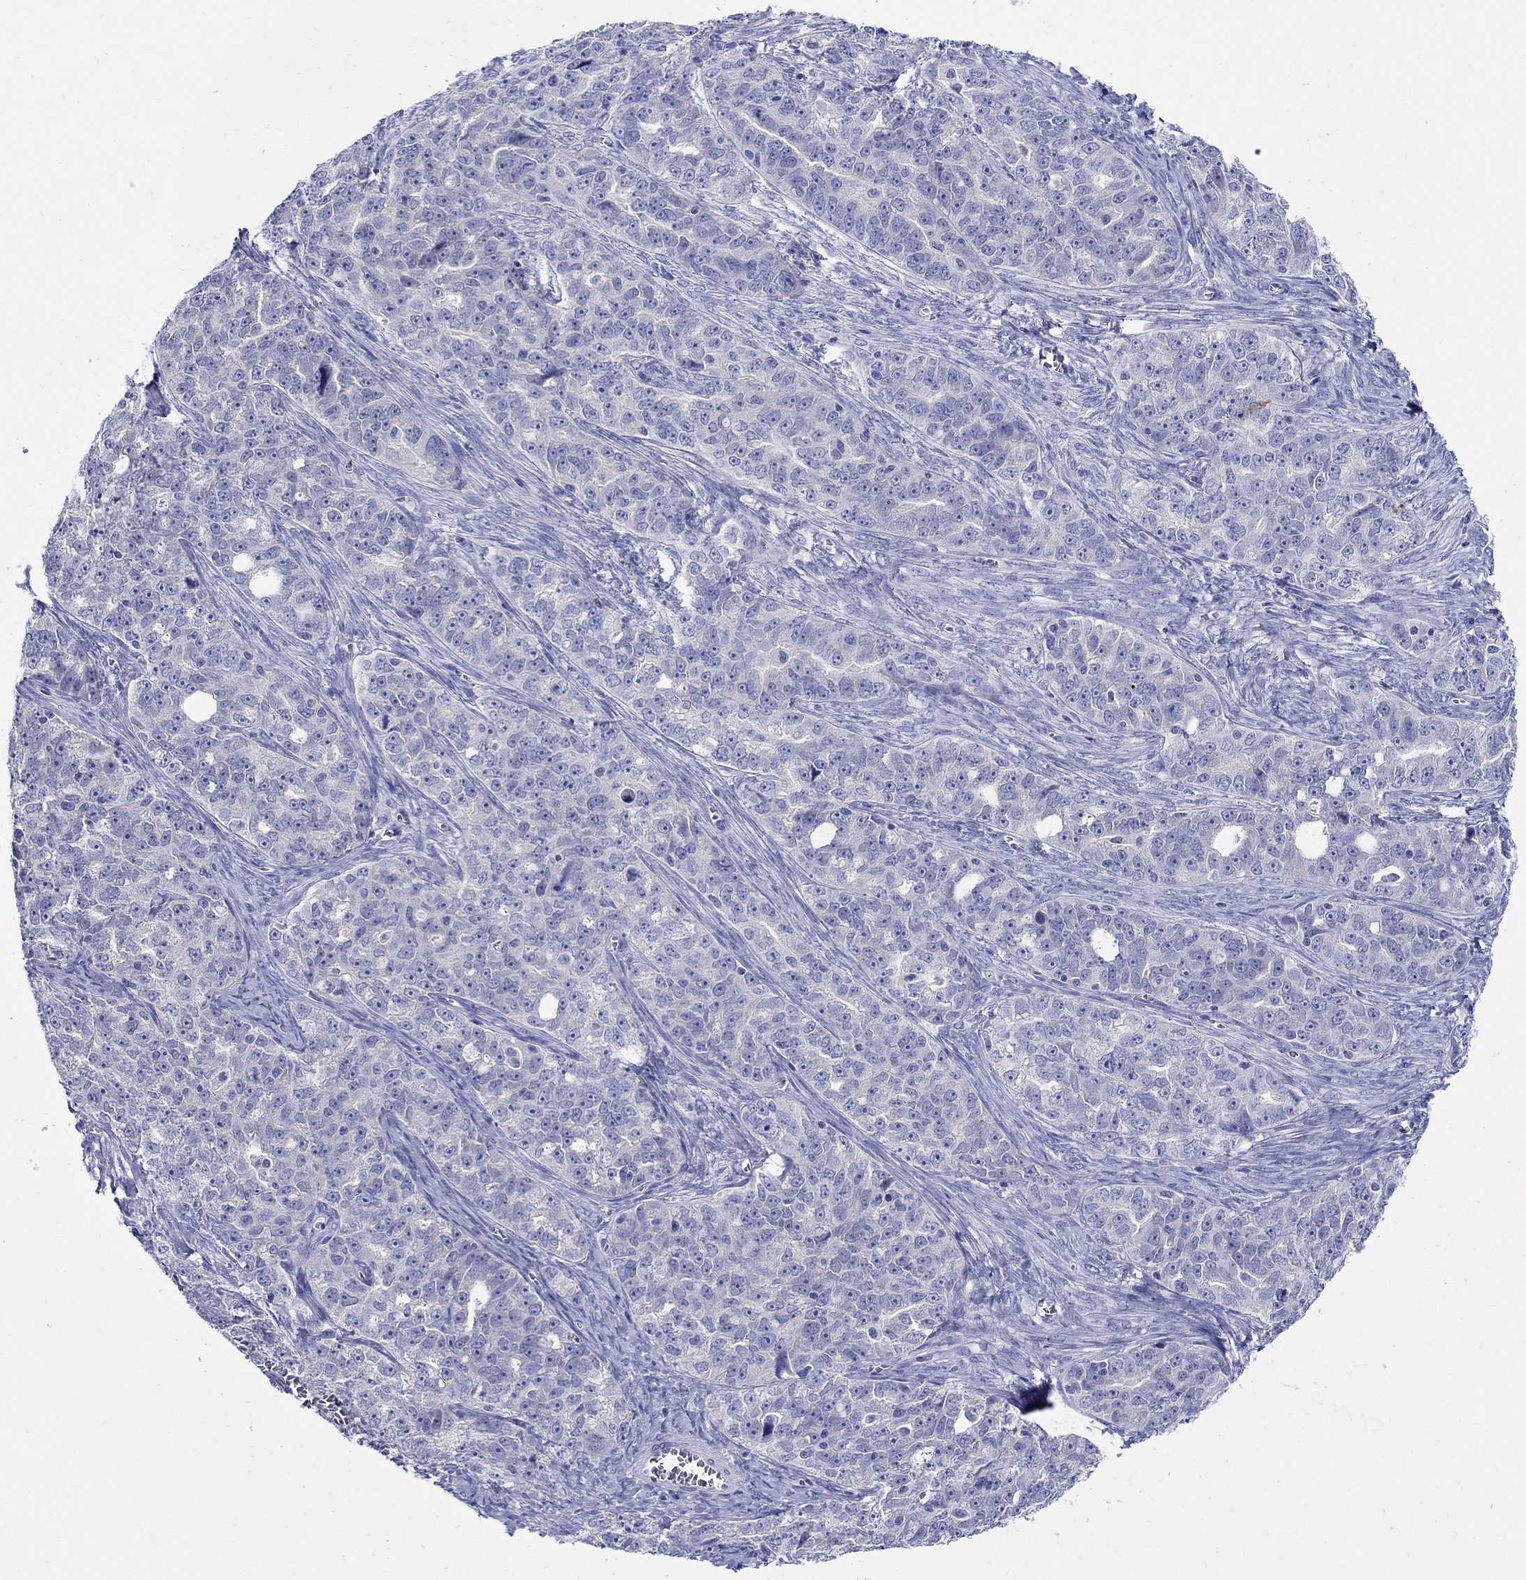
{"staining": {"intensity": "negative", "quantity": "none", "location": "none"}, "tissue": "ovarian cancer", "cell_type": "Tumor cells", "image_type": "cancer", "snomed": [{"axis": "morphology", "description": "Cystadenocarcinoma, serous, NOS"}, {"axis": "topography", "description": "Ovary"}], "caption": "A micrograph of ovarian cancer stained for a protein shows no brown staining in tumor cells. The staining is performed using DAB brown chromogen with nuclei counter-stained in using hematoxylin.", "gene": "CRYGD", "patient": {"sex": "female", "age": 51}}